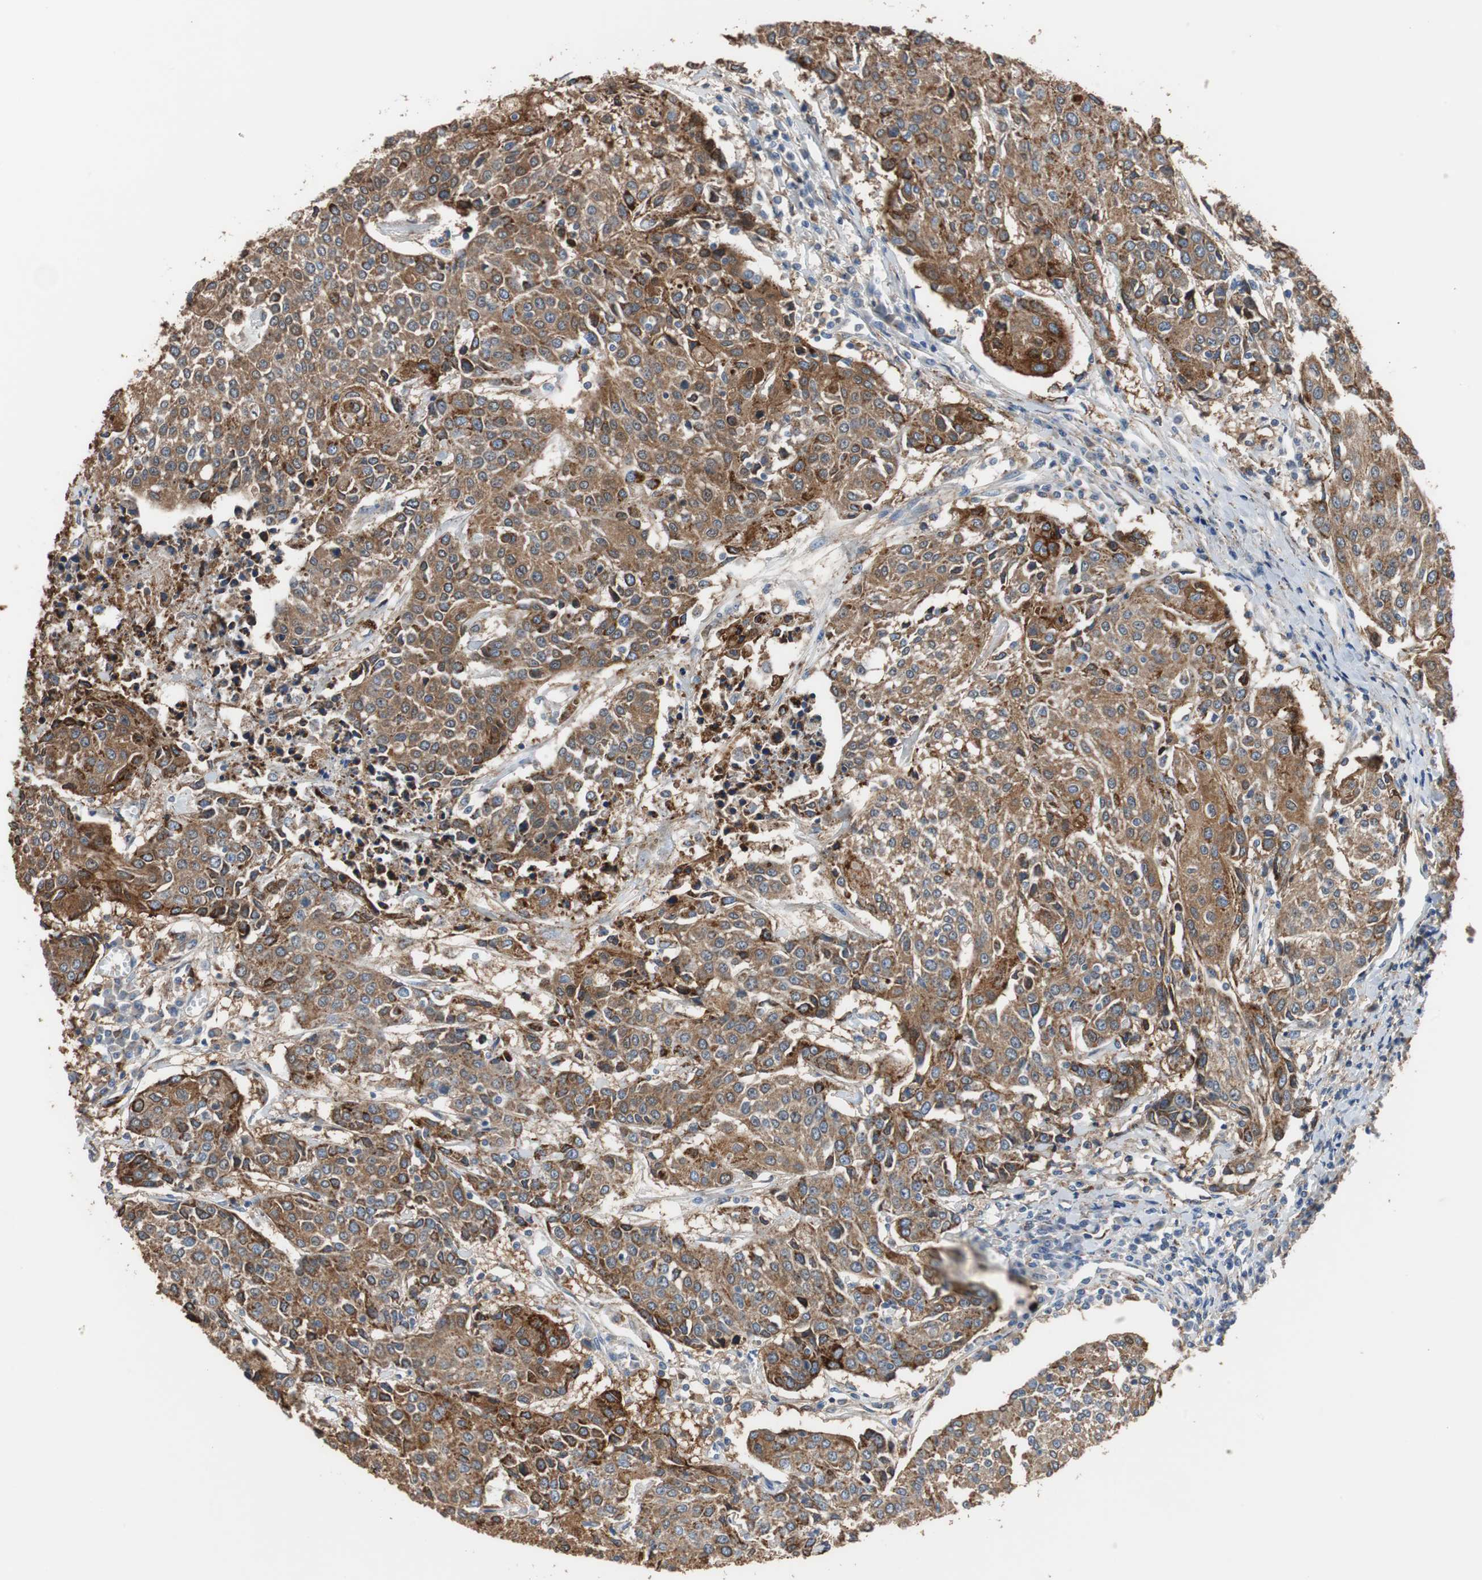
{"staining": {"intensity": "moderate", "quantity": ">75%", "location": "cytoplasmic/membranous"}, "tissue": "urothelial cancer", "cell_type": "Tumor cells", "image_type": "cancer", "snomed": [{"axis": "morphology", "description": "Urothelial carcinoma, High grade"}, {"axis": "topography", "description": "Urinary bladder"}], "caption": "This image shows urothelial carcinoma (high-grade) stained with IHC to label a protein in brown. The cytoplasmic/membranous of tumor cells show moderate positivity for the protein. Nuclei are counter-stained blue.", "gene": "ANXA4", "patient": {"sex": "female", "age": 85}}